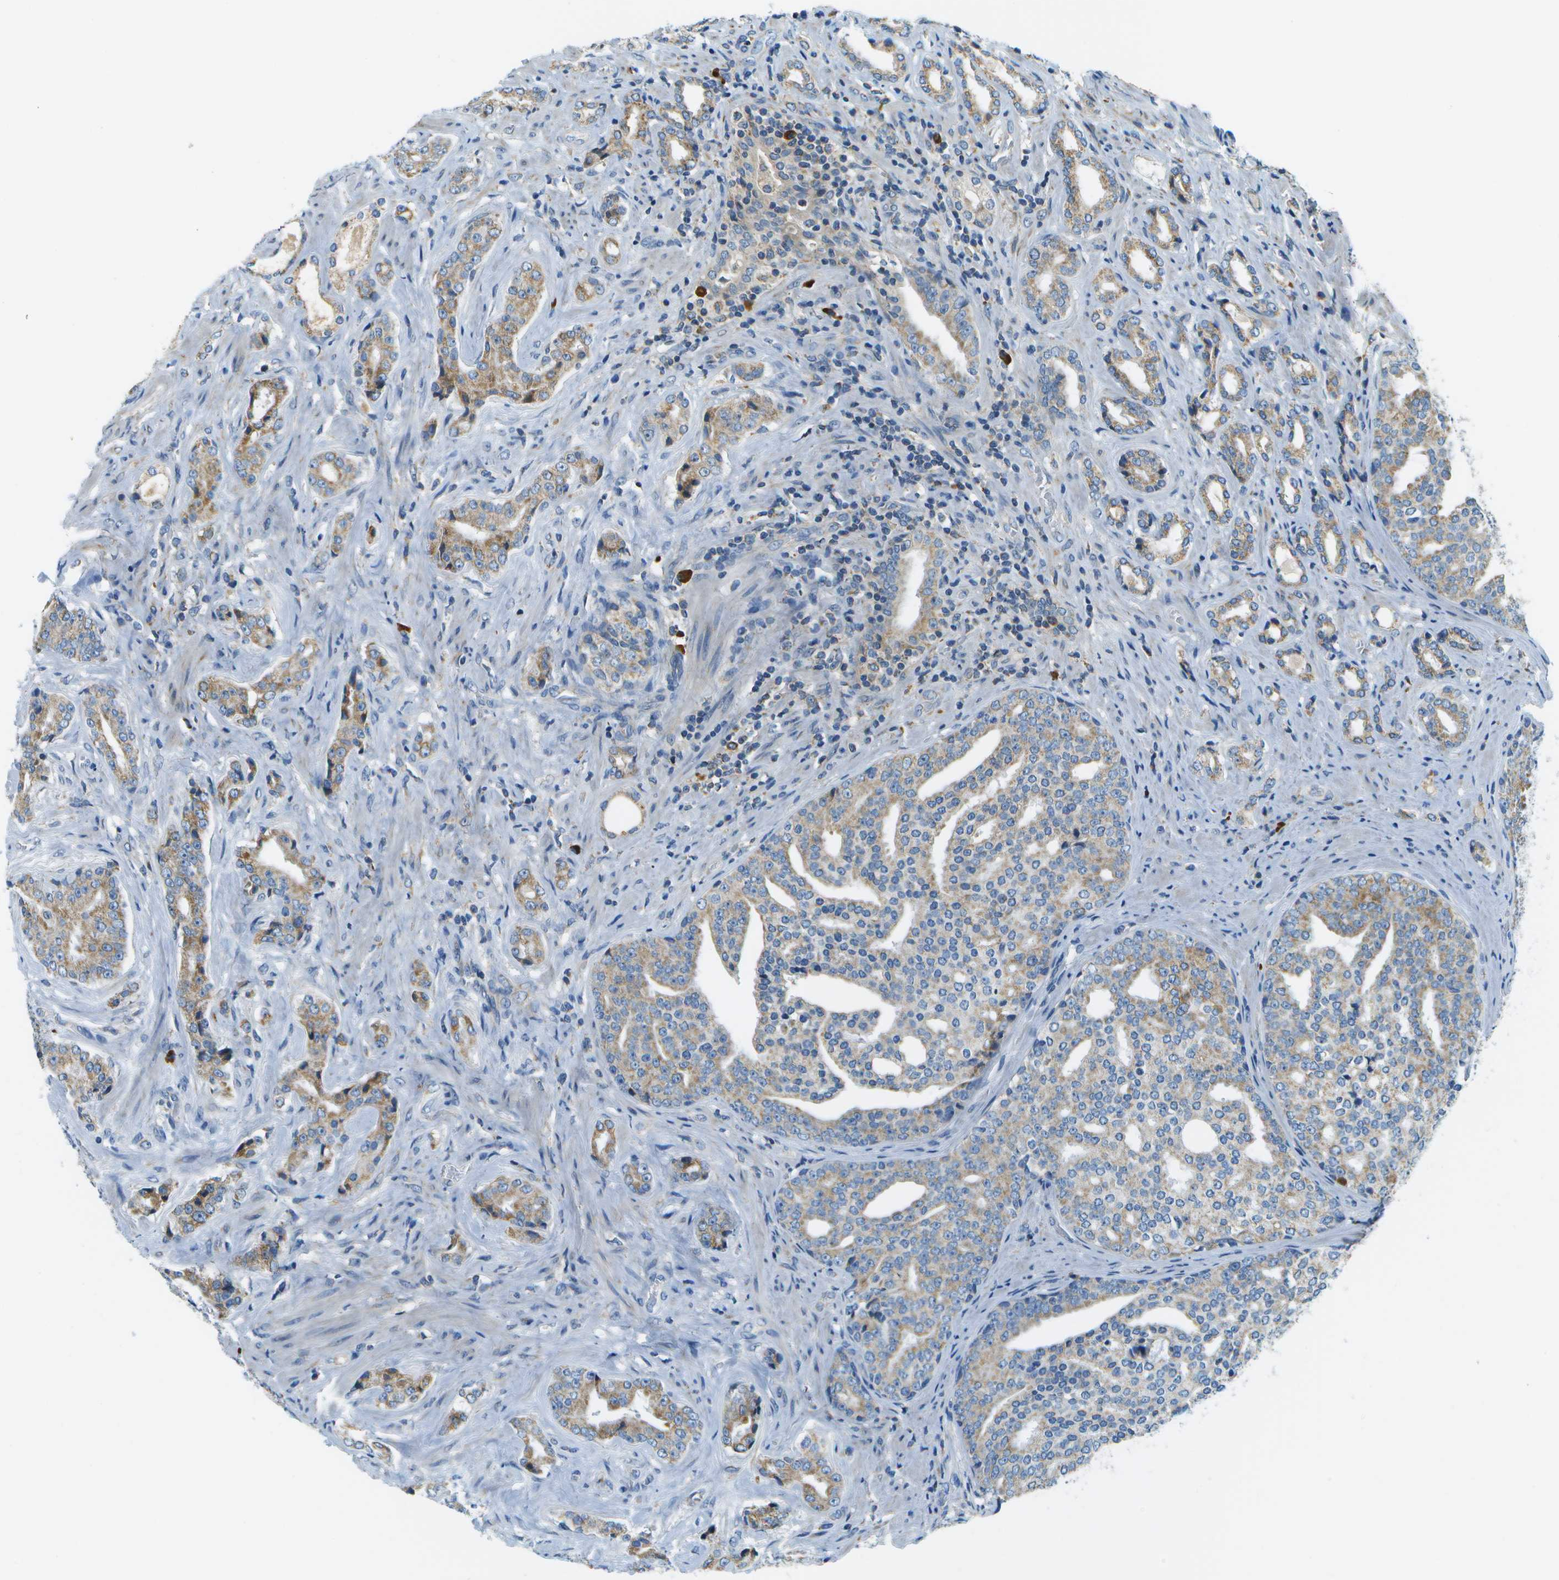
{"staining": {"intensity": "weak", "quantity": "25%-75%", "location": "cytoplasmic/membranous"}, "tissue": "prostate cancer", "cell_type": "Tumor cells", "image_type": "cancer", "snomed": [{"axis": "morphology", "description": "Adenocarcinoma, High grade"}, {"axis": "topography", "description": "Prostate"}], "caption": "There is low levels of weak cytoplasmic/membranous staining in tumor cells of prostate cancer, as demonstrated by immunohistochemical staining (brown color).", "gene": "PTGIS", "patient": {"sex": "male", "age": 71}}